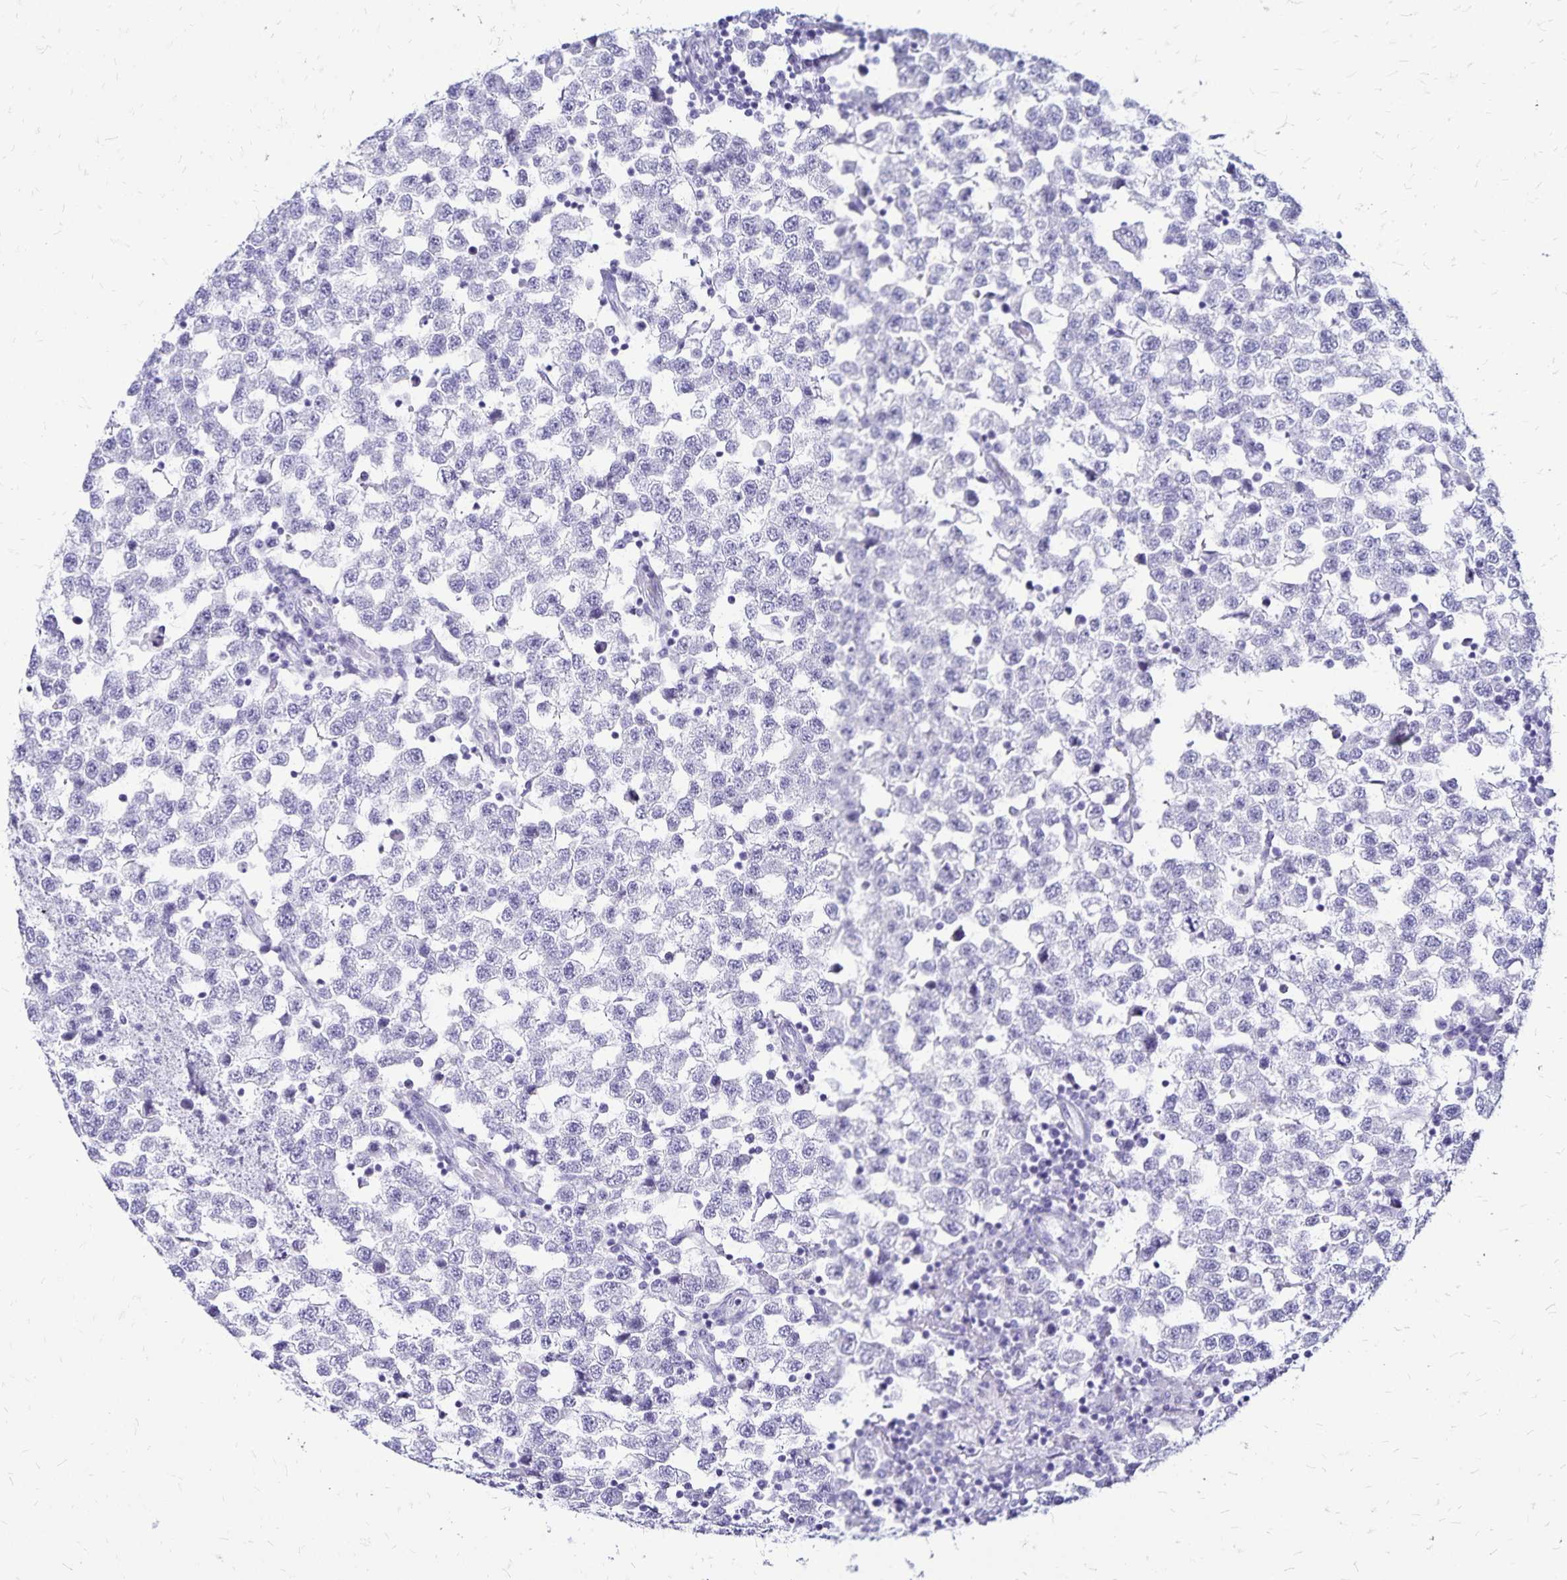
{"staining": {"intensity": "negative", "quantity": "none", "location": "none"}, "tissue": "testis cancer", "cell_type": "Tumor cells", "image_type": "cancer", "snomed": [{"axis": "morphology", "description": "Seminoma, NOS"}, {"axis": "topography", "description": "Testis"}], "caption": "An IHC image of testis seminoma is shown. There is no staining in tumor cells of testis seminoma.", "gene": "LIN28B", "patient": {"sex": "male", "age": 34}}